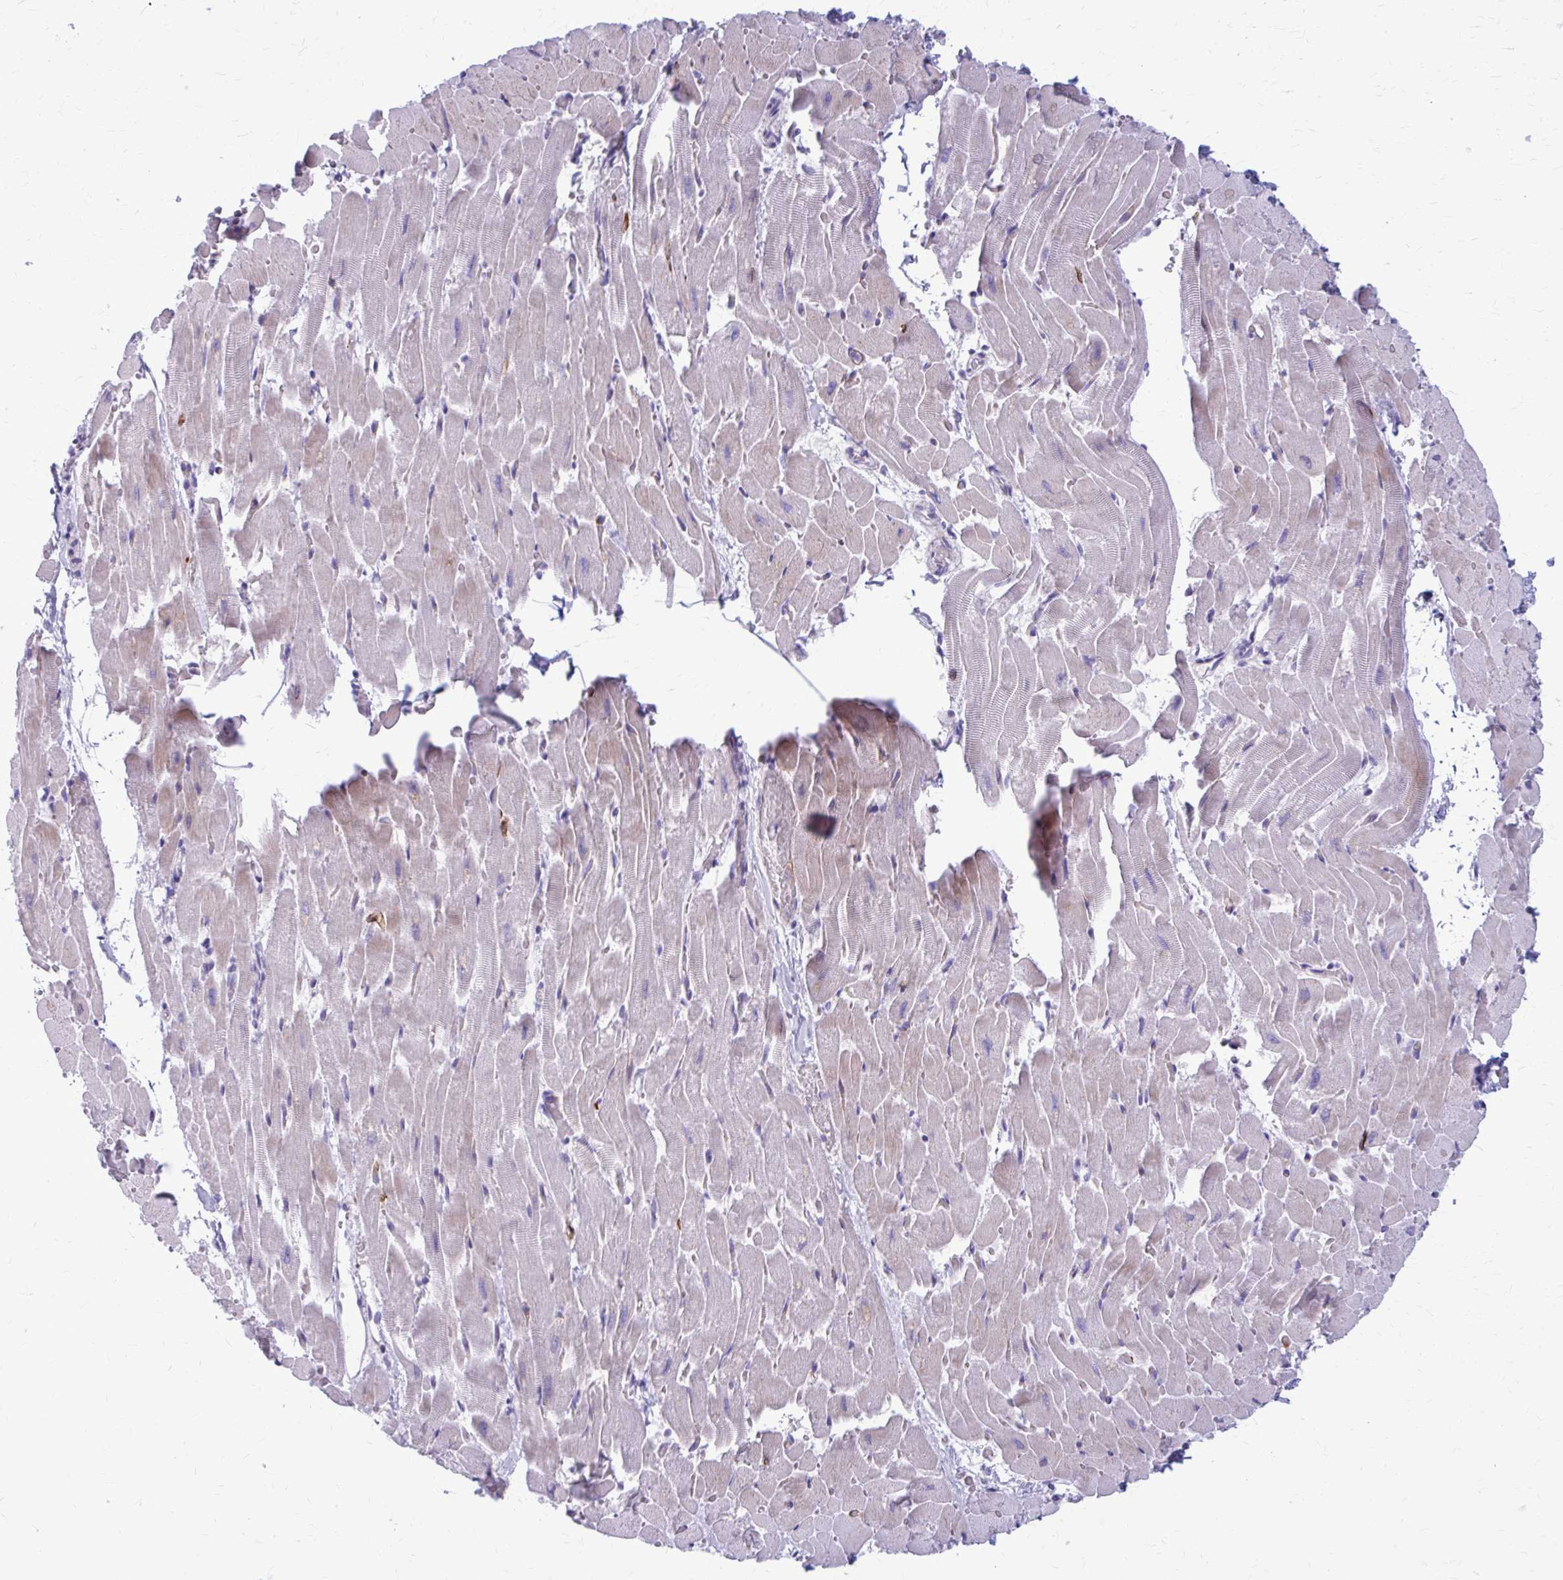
{"staining": {"intensity": "weak", "quantity": "<25%", "location": "cytoplasmic/membranous"}, "tissue": "heart muscle", "cell_type": "Cardiomyocytes", "image_type": "normal", "snomed": [{"axis": "morphology", "description": "Normal tissue, NOS"}, {"axis": "topography", "description": "Heart"}], "caption": "The immunohistochemistry (IHC) histopathology image has no significant expression in cardiomyocytes of heart muscle.", "gene": "PEDS1", "patient": {"sex": "male", "age": 37}}